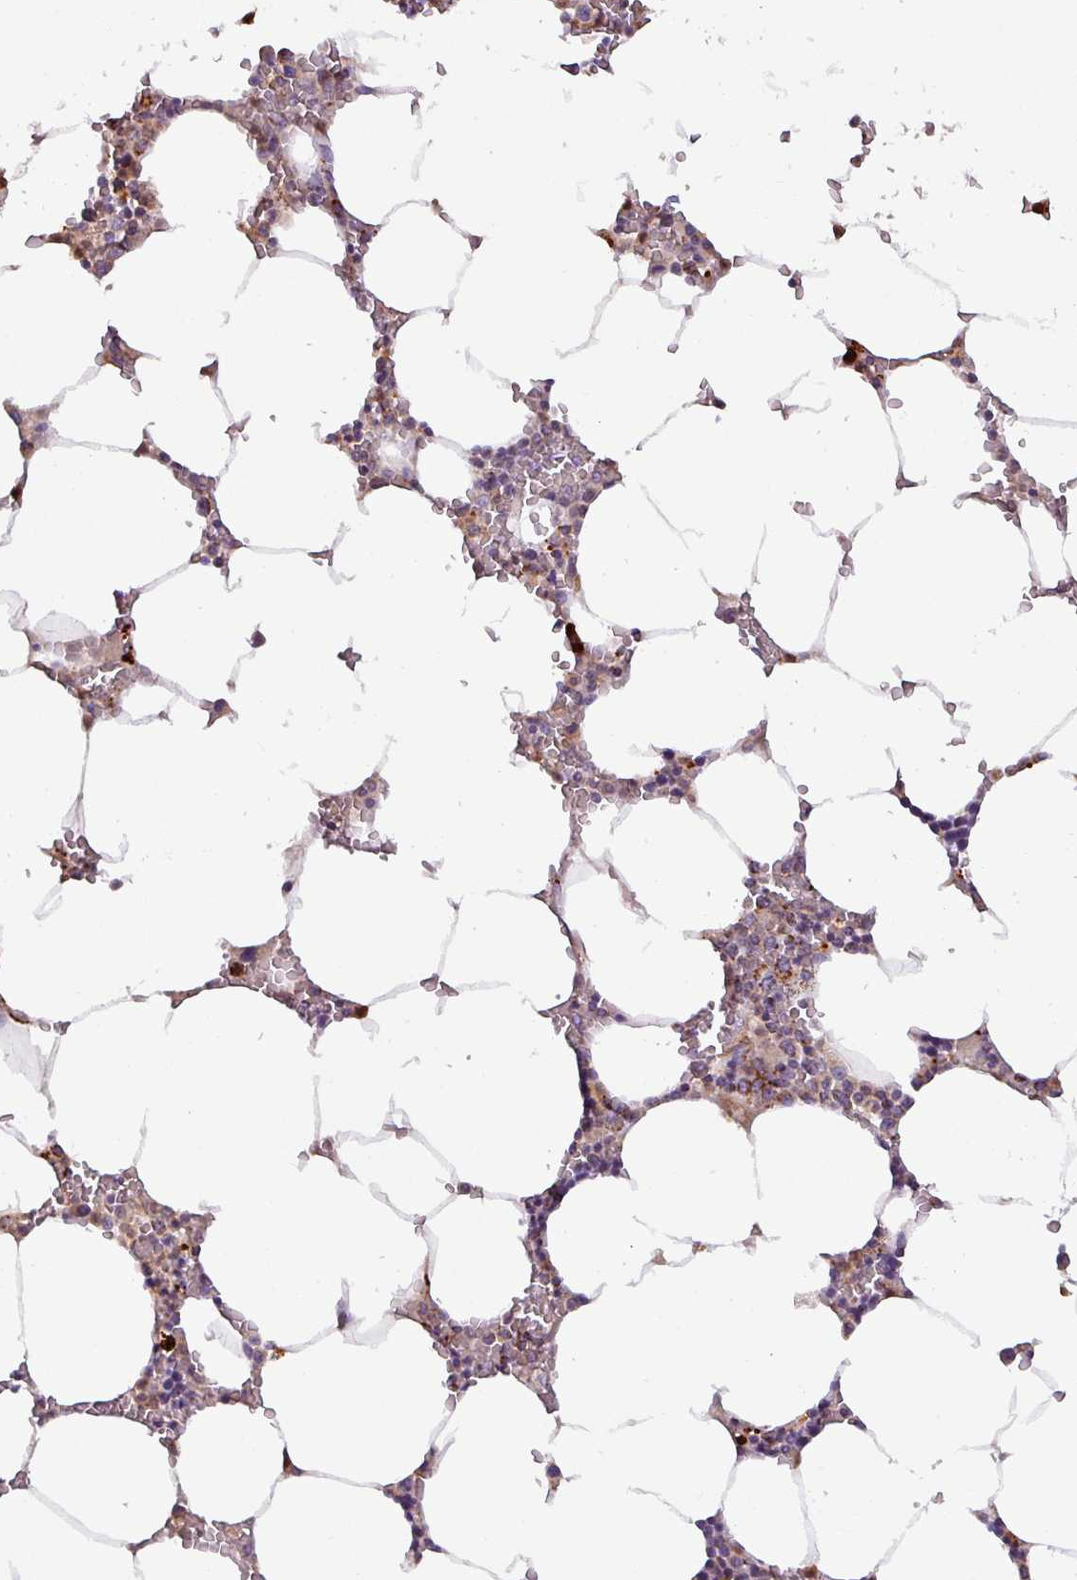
{"staining": {"intensity": "moderate", "quantity": "<25%", "location": "cytoplasmic/membranous"}, "tissue": "bone marrow", "cell_type": "Hematopoietic cells", "image_type": "normal", "snomed": [{"axis": "morphology", "description": "Normal tissue, NOS"}, {"axis": "topography", "description": "Bone marrow"}], "caption": "Immunohistochemical staining of unremarkable bone marrow displays moderate cytoplasmic/membranous protein positivity in approximately <25% of hematopoietic cells.", "gene": "PNMA6A", "patient": {"sex": "male", "age": 70}}